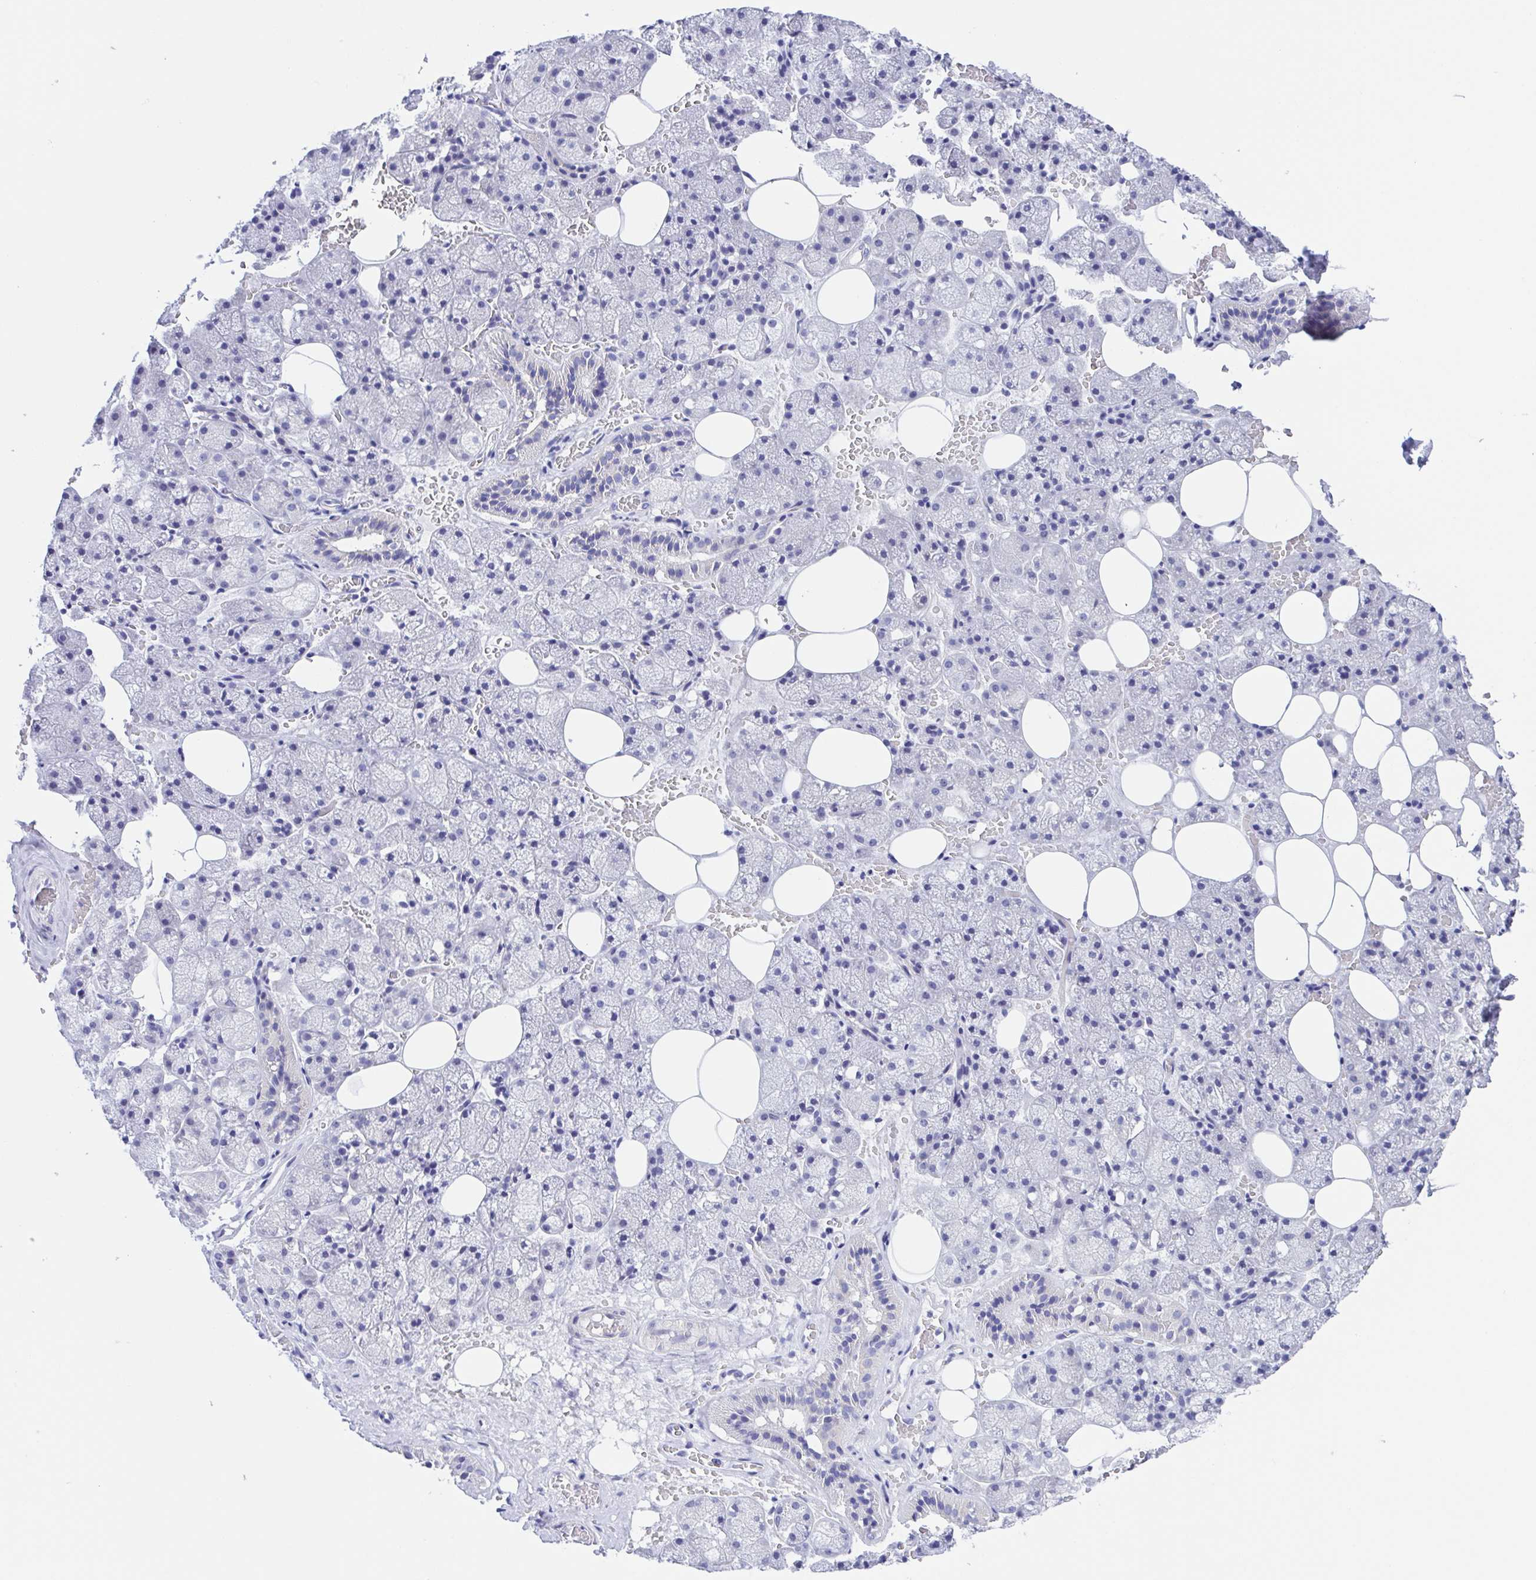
{"staining": {"intensity": "weak", "quantity": "<25%", "location": "cytoplasmic/membranous"}, "tissue": "salivary gland", "cell_type": "Glandular cells", "image_type": "normal", "snomed": [{"axis": "morphology", "description": "Normal tissue, NOS"}, {"axis": "topography", "description": "Salivary gland"}, {"axis": "topography", "description": "Peripheral nerve tissue"}], "caption": "Human salivary gland stained for a protein using immunohistochemistry (IHC) displays no staining in glandular cells.", "gene": "MUCL3", "patient": {"sex": "male", "age": 38}}